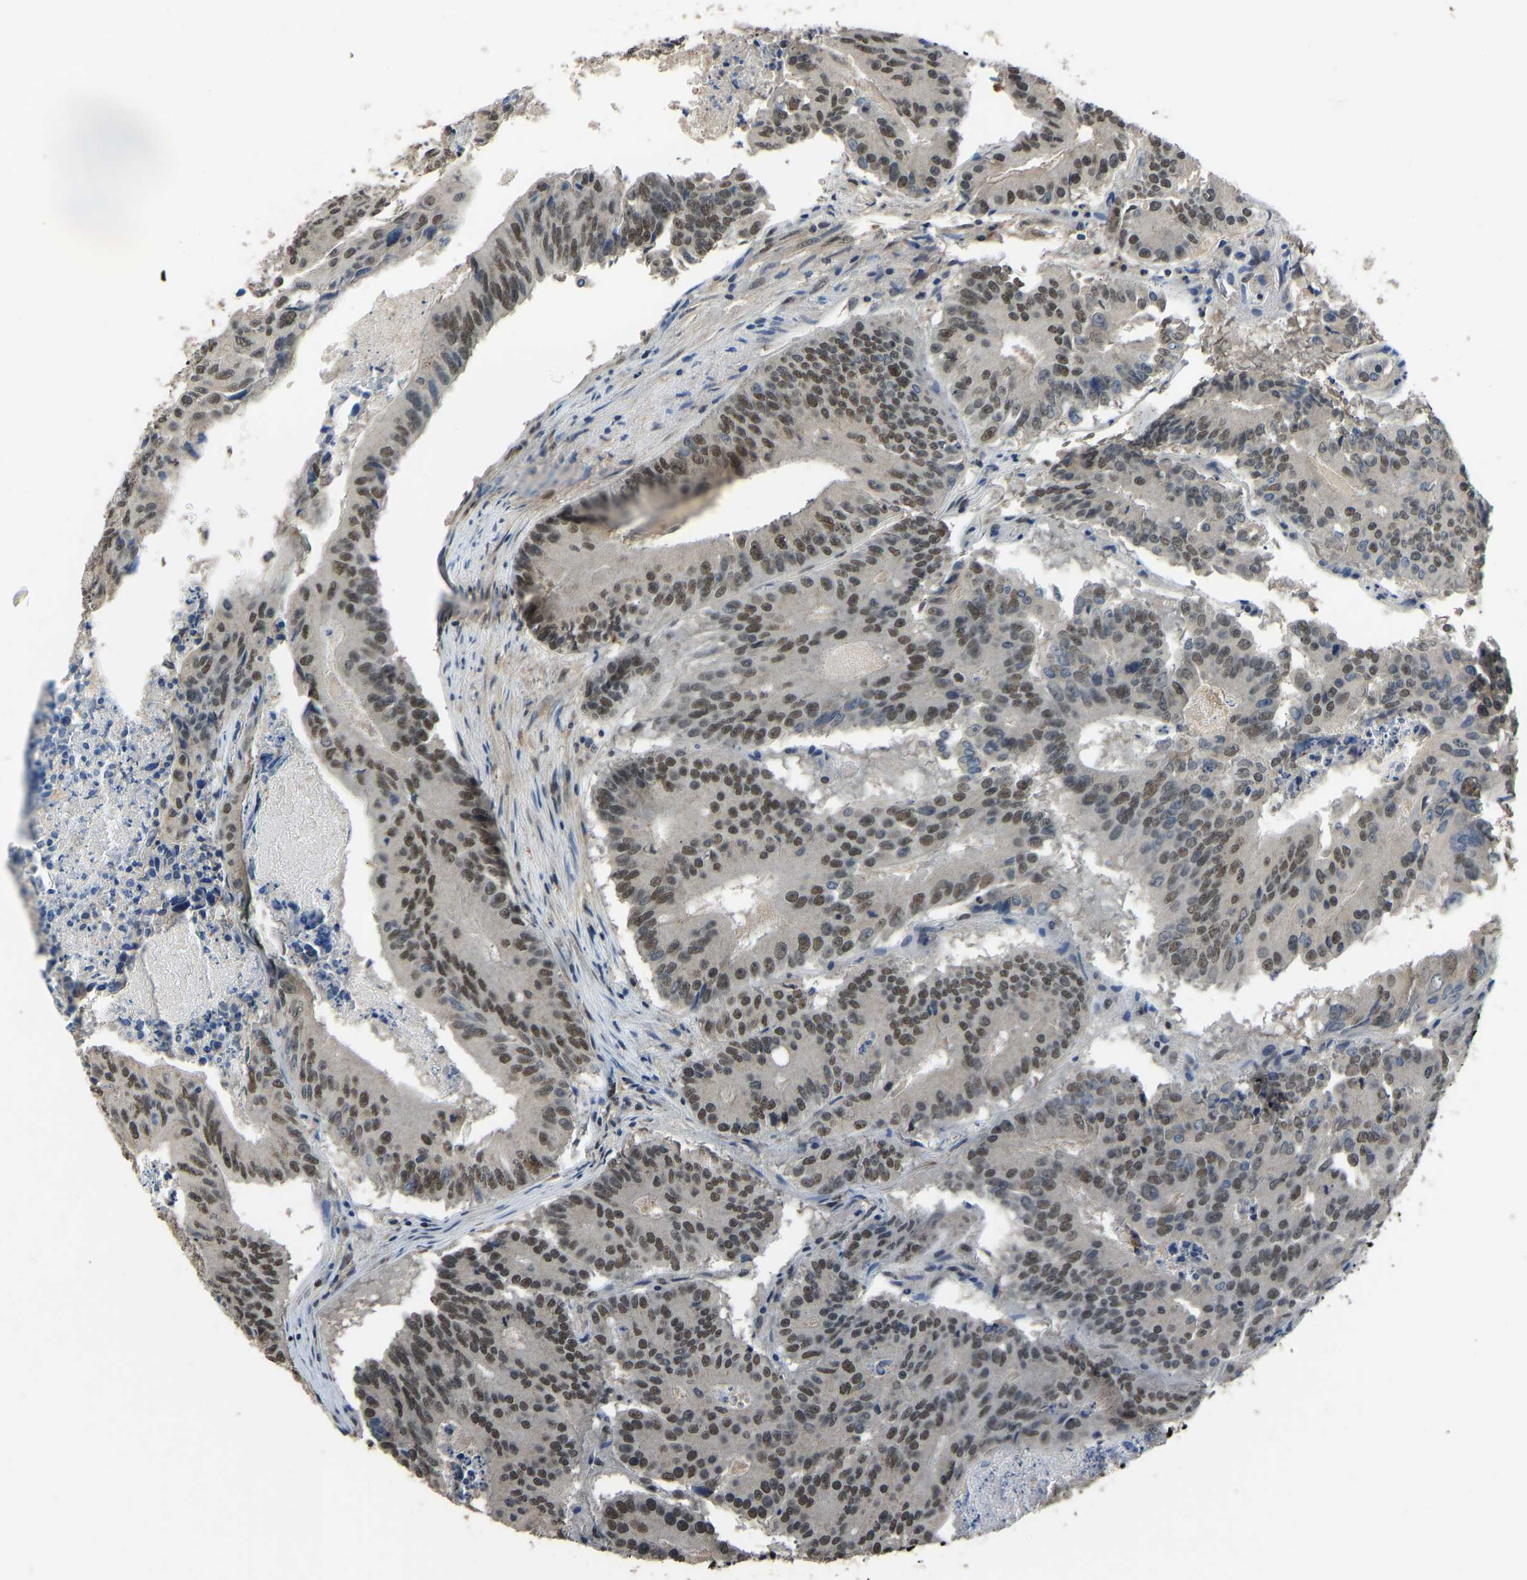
{"staining": {"intensity": "moderate", "quantity": ">75%", "location": "nuclear"}, "tissue": "colorectal cancer", "cell_type": "Tumor cells", "image_type": "cancer", "snomed": [{"axis": "morphology", "description": "Adenocarcinoma, NOS"}, {"axis": "topography", "description": "Colon"}], "caption": "Immunohistochemical staining of colorectal cancer (adenocarcinoma) reveals moderate nuclear protein positivity in approximately >75% of tumor cells.", "gene": "TOX4", "patient": {"sex": "male", "age": 87}}